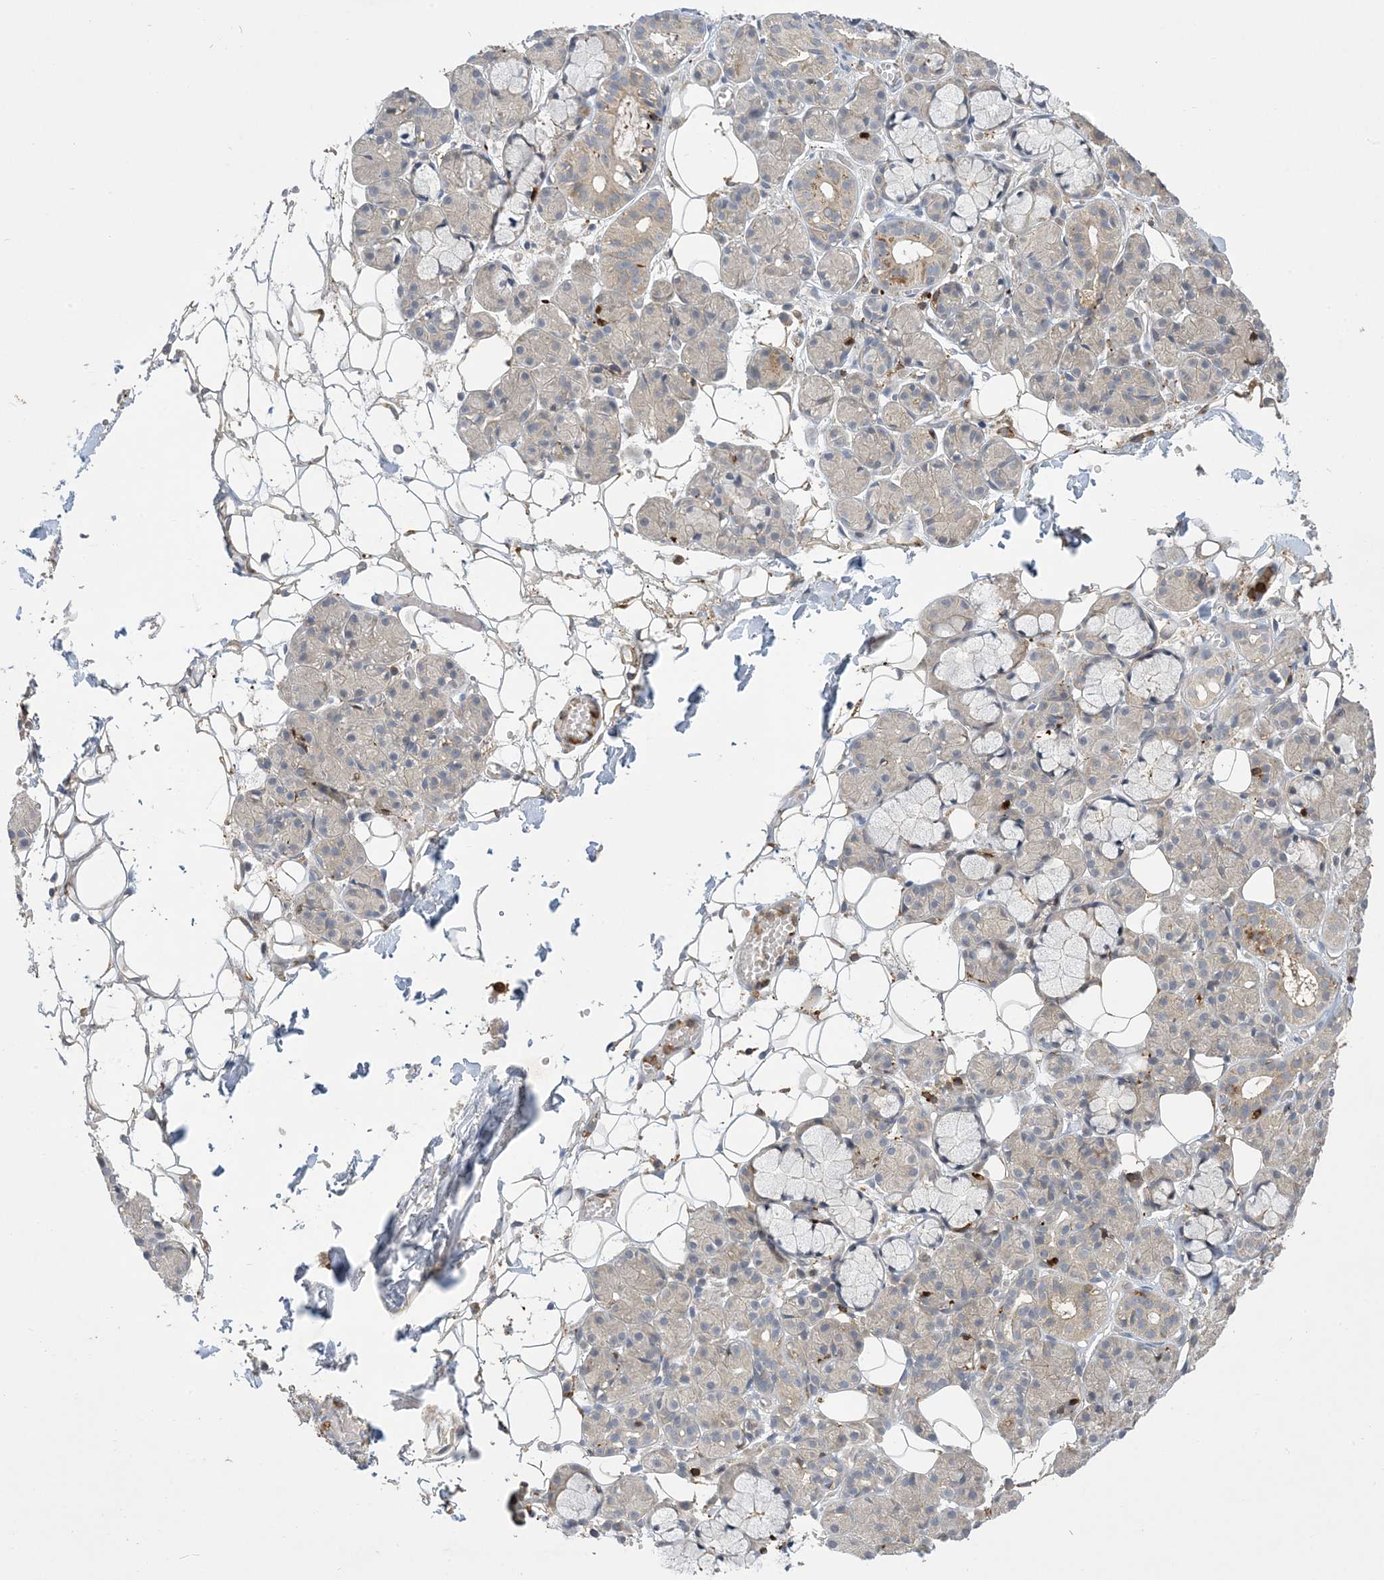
{"staining": {"intensity": "moderate", "quantity": "<25%", "location": "cytoplasmic/membranous"}, "tissue": "salivary gland", "cell_type": "Glandular cells", "image_type": "normal", "snomed": [{"axis": "morphology", "description": "Normal tissue, NOS"}, {"axis": "topography", "description": "Salivary gland"}], "caption": "Protein expression analysis of benign salivary gland shows moderate cytoplasmic/membranous staining in approximately <25% of glandular cells.", "gene": "AK9", "patient": {"sex": "male", "age": 63}}